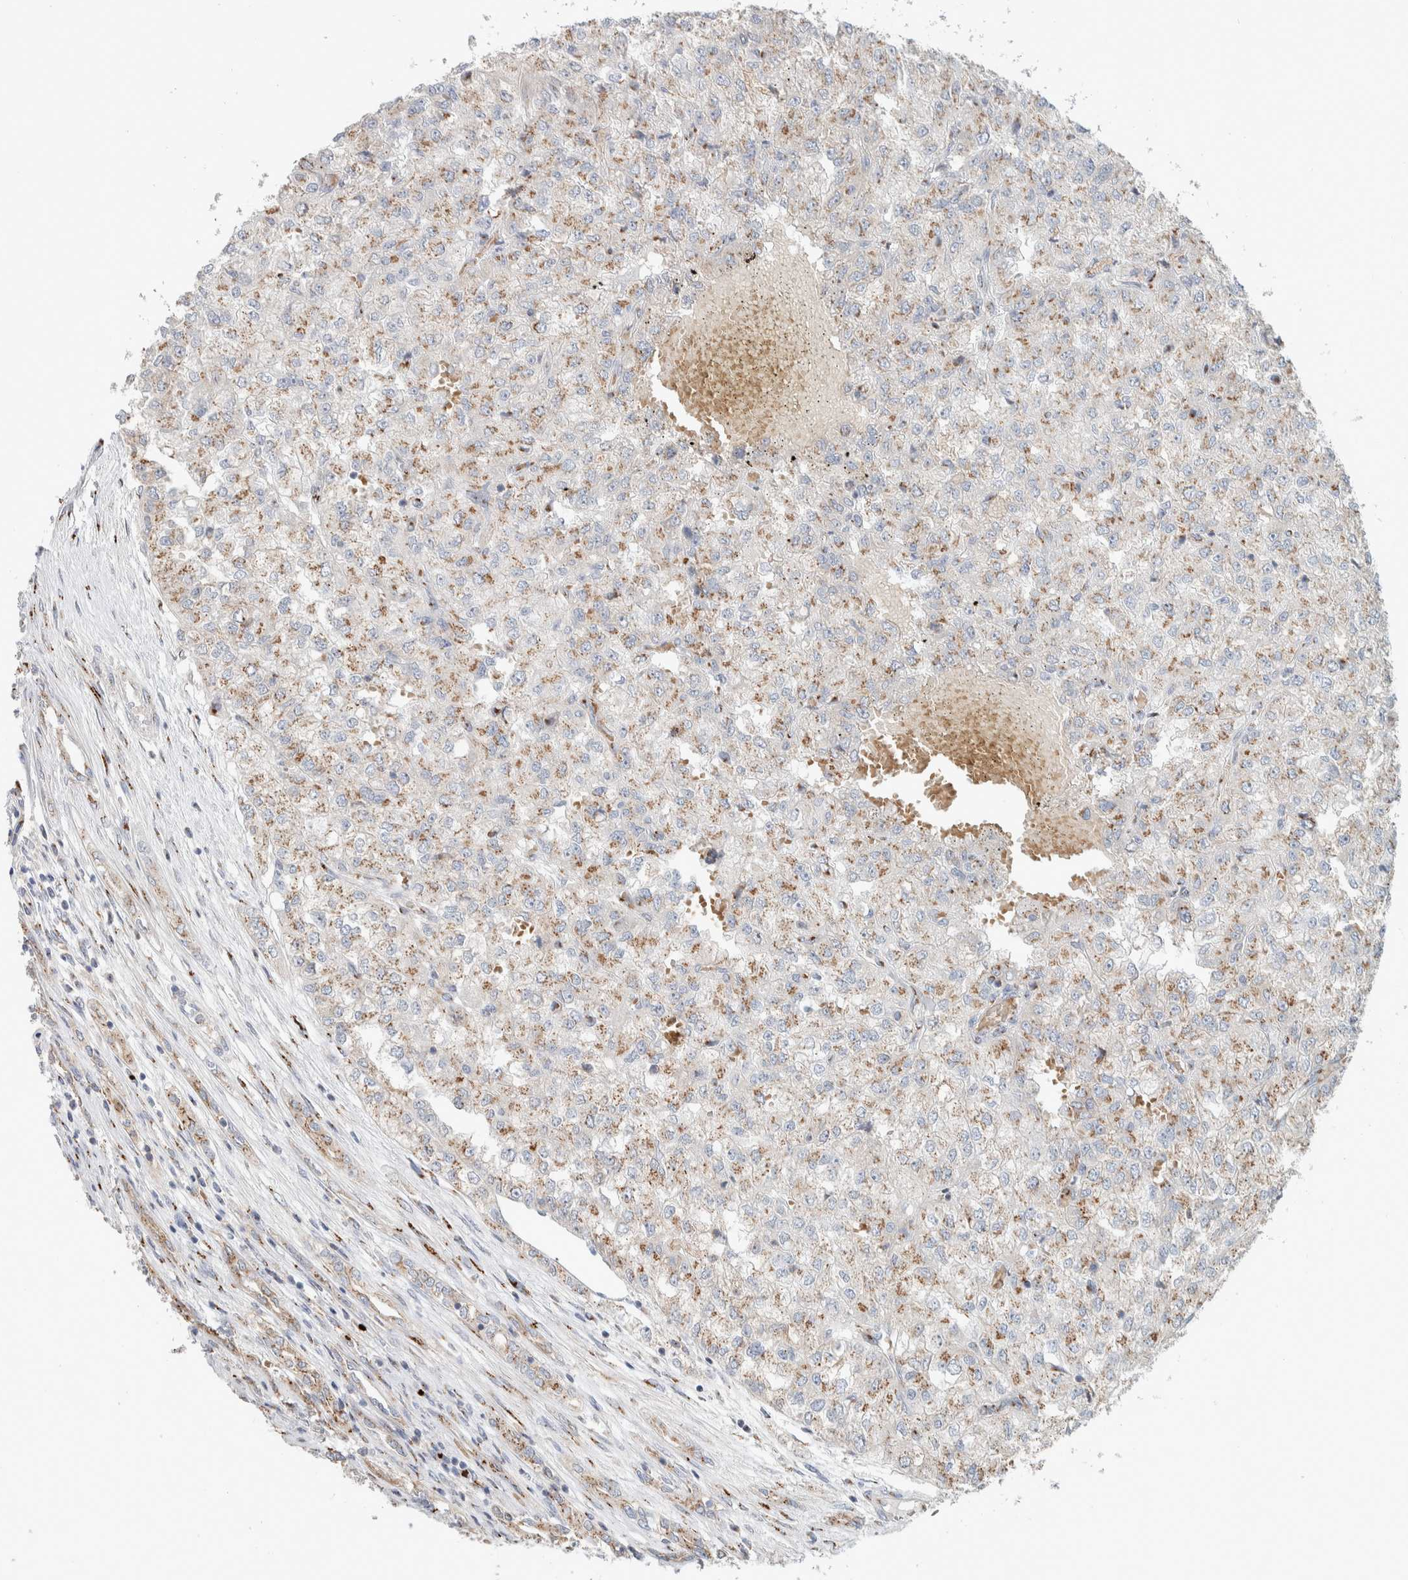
{"staining": {"intensity": "moderate", "quantity": "25%-75%", "location": "cytoplasmic/membranous"}, "tissue": "renal cancer", "cell_type": "Tumor cells", "image_type": "cancer", "snomed": [{"axis": "morphology", "description": "Adenocarcinoma, NOS"}, {"axis": "topography", "description": "Kidney"}], "caption": "A high-resolution micrograph shows immunohistochemistry (IHC) staining of adenocarcinoma (renal), which reveals moderate cytoplasmic/membranous positivity in approximately 25%-75% of tumor cells.", "gene": "SLC38A10", "patient": {"sex": "female", "age": 54}}